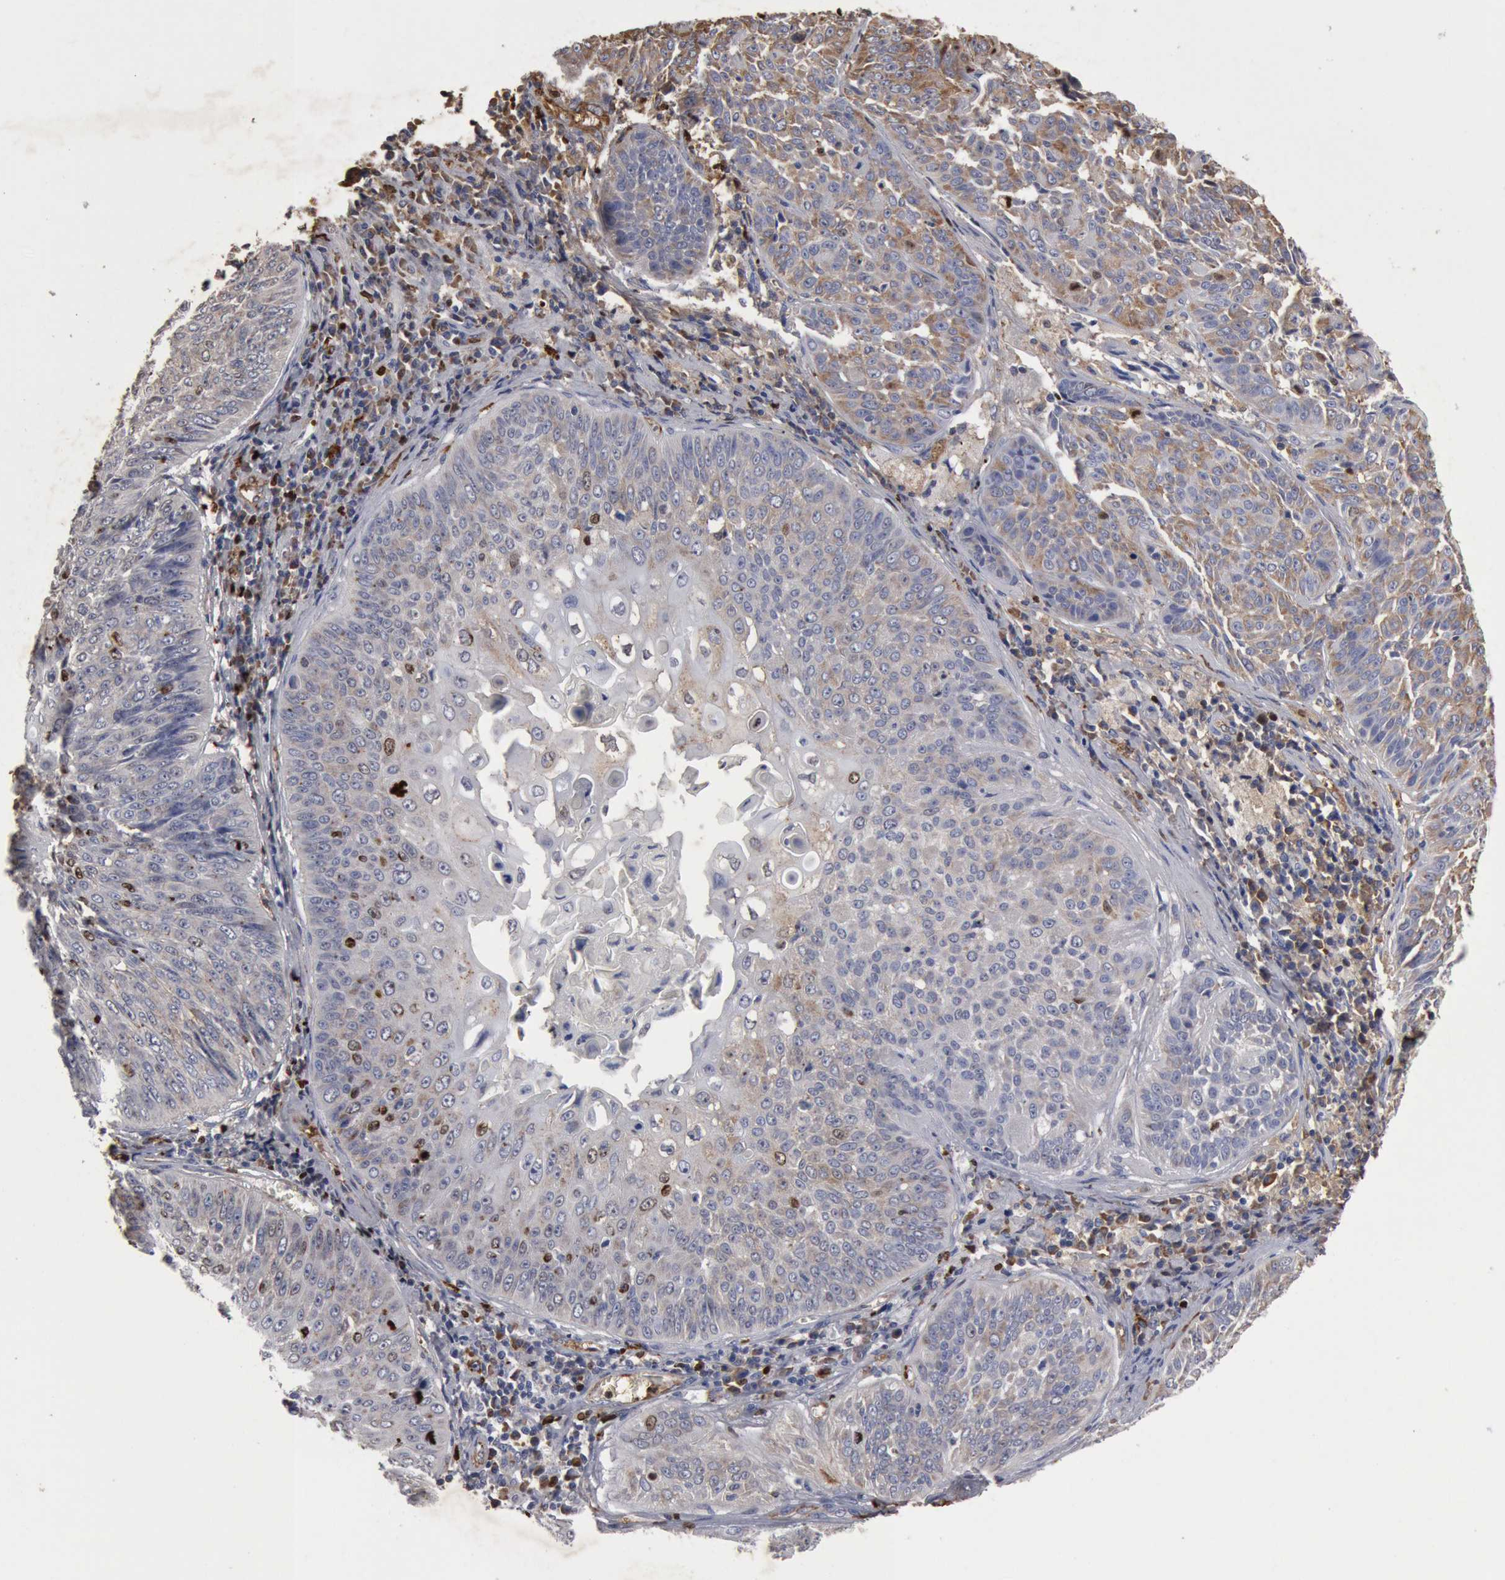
{"staining": {"intensity": "weak", "quantity": ">75%", "location": "cytoplasmic/membranous"}, "tissue": "lung cancer", "cell_type": "Tumor cells", "image_type": "cancer", "snomed": [{"axis": "morphology", "description": "Adenocarcinoma, NOS"}, {"axis": "topography", "description": "Lung"}], "caption": "Immunohistochemical staining of human adenocarcinoma (lung) reveals weak cytoplasmic/membranous protein expression in about >75% of tumor cells.", "gene": "FOXA2", "patient": {"sex": "male", "age": 60}}